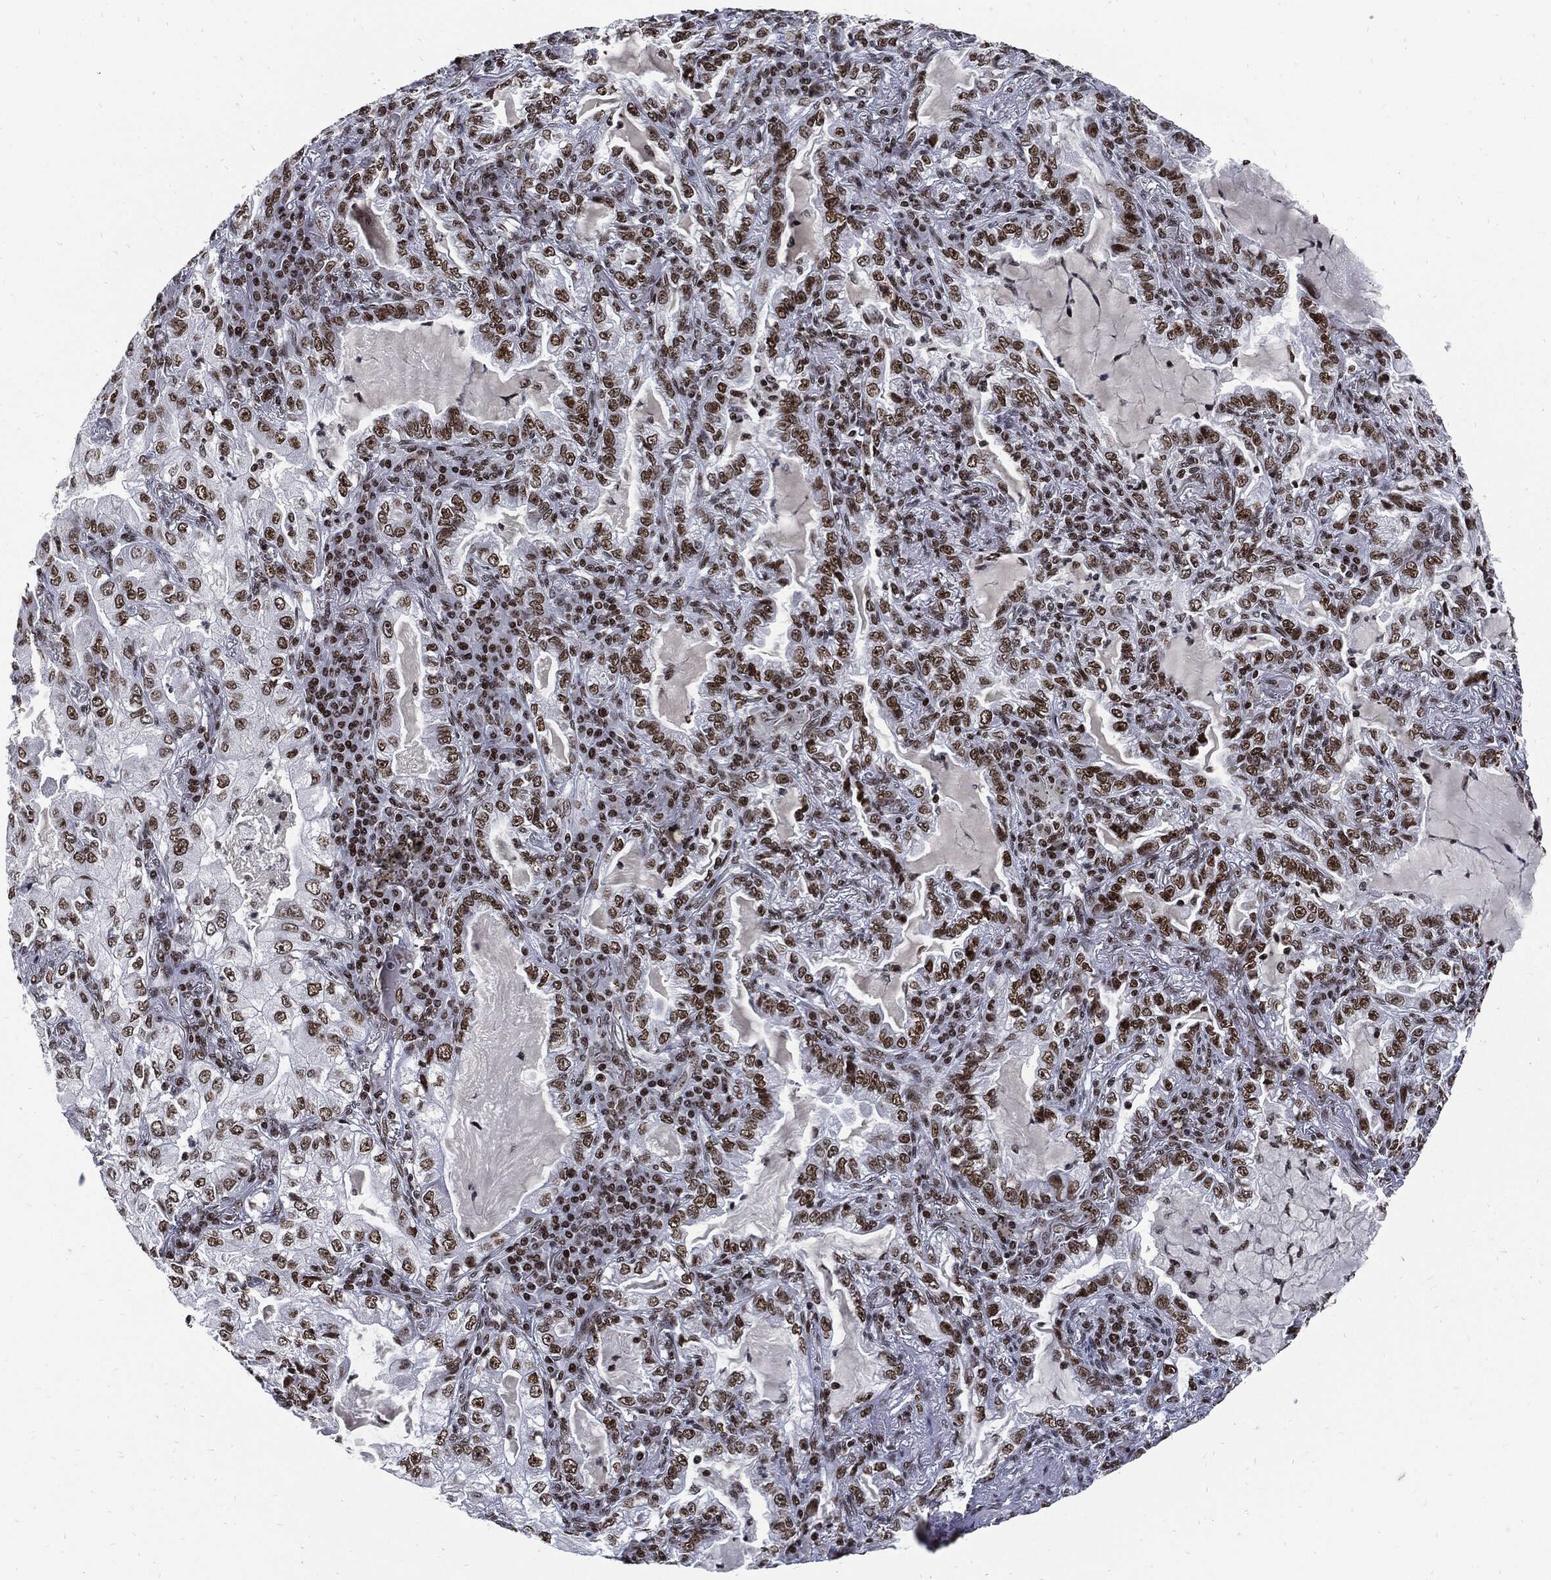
{"staining": {"intensity": "moderate", "quantity": "25%-75%", "location": "nuclear"}, "tissue": "lung cancer", "cell_type": "Tumor cells", "image_type": "cancer", "snomed": [{"axis": "morphology", "description": "Adenocarcinoma, NOS"}, {"axis": "topography", "description": "Lung"}], "caption": "Protein analysis of lung cancer tissue shows moderate nuclear positivity in approximately 25%-75% of tumor cells.", "gene": "TERF2", "patient": {"sex": "female", "age": 73}}